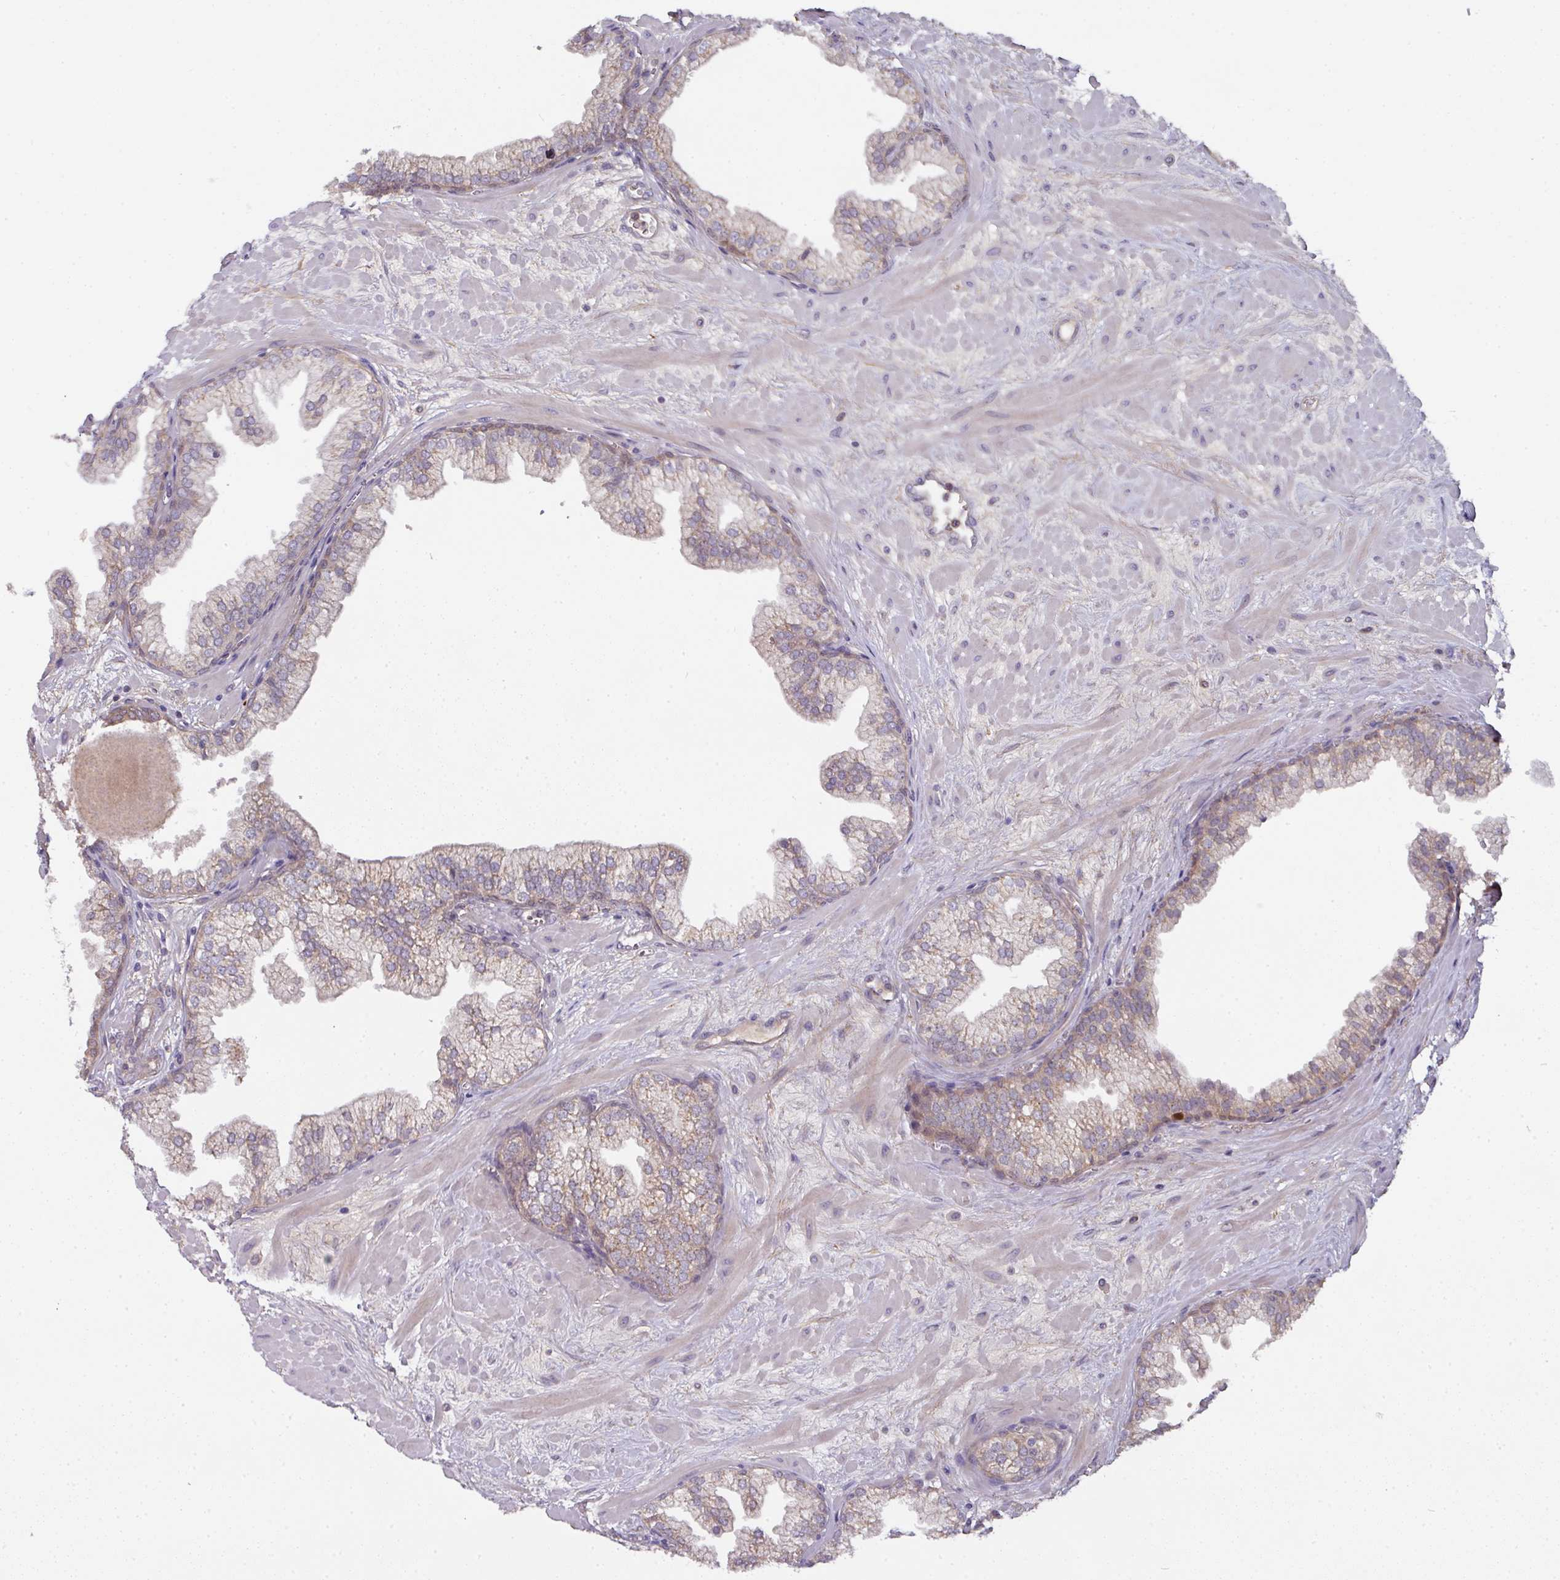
{"staining": {"intensity": "moderate", "quantity": "25%-75%", "location": "cytoplasmic/membranous"}, "tissue": "prostate", "cell_type": "Glandular cells", "image_type": "normal", "snomed": [{"axis": "morphology", "description": "Normal tissue, NOS"}, {"axis": "topography", "description": "Prostate"}, {"axis": "topography", "description": "Peripheral nerve tissue"}], "caption": "A high-resolution photomicrograph shows immunohistochemistry staining of normal prostate, which displays moderate cytoplasmic/membranous staining in about 25%-75% of glandular cells.", "gene": "CTDSP2", "patient": {"sex": "male", "age": 61}}